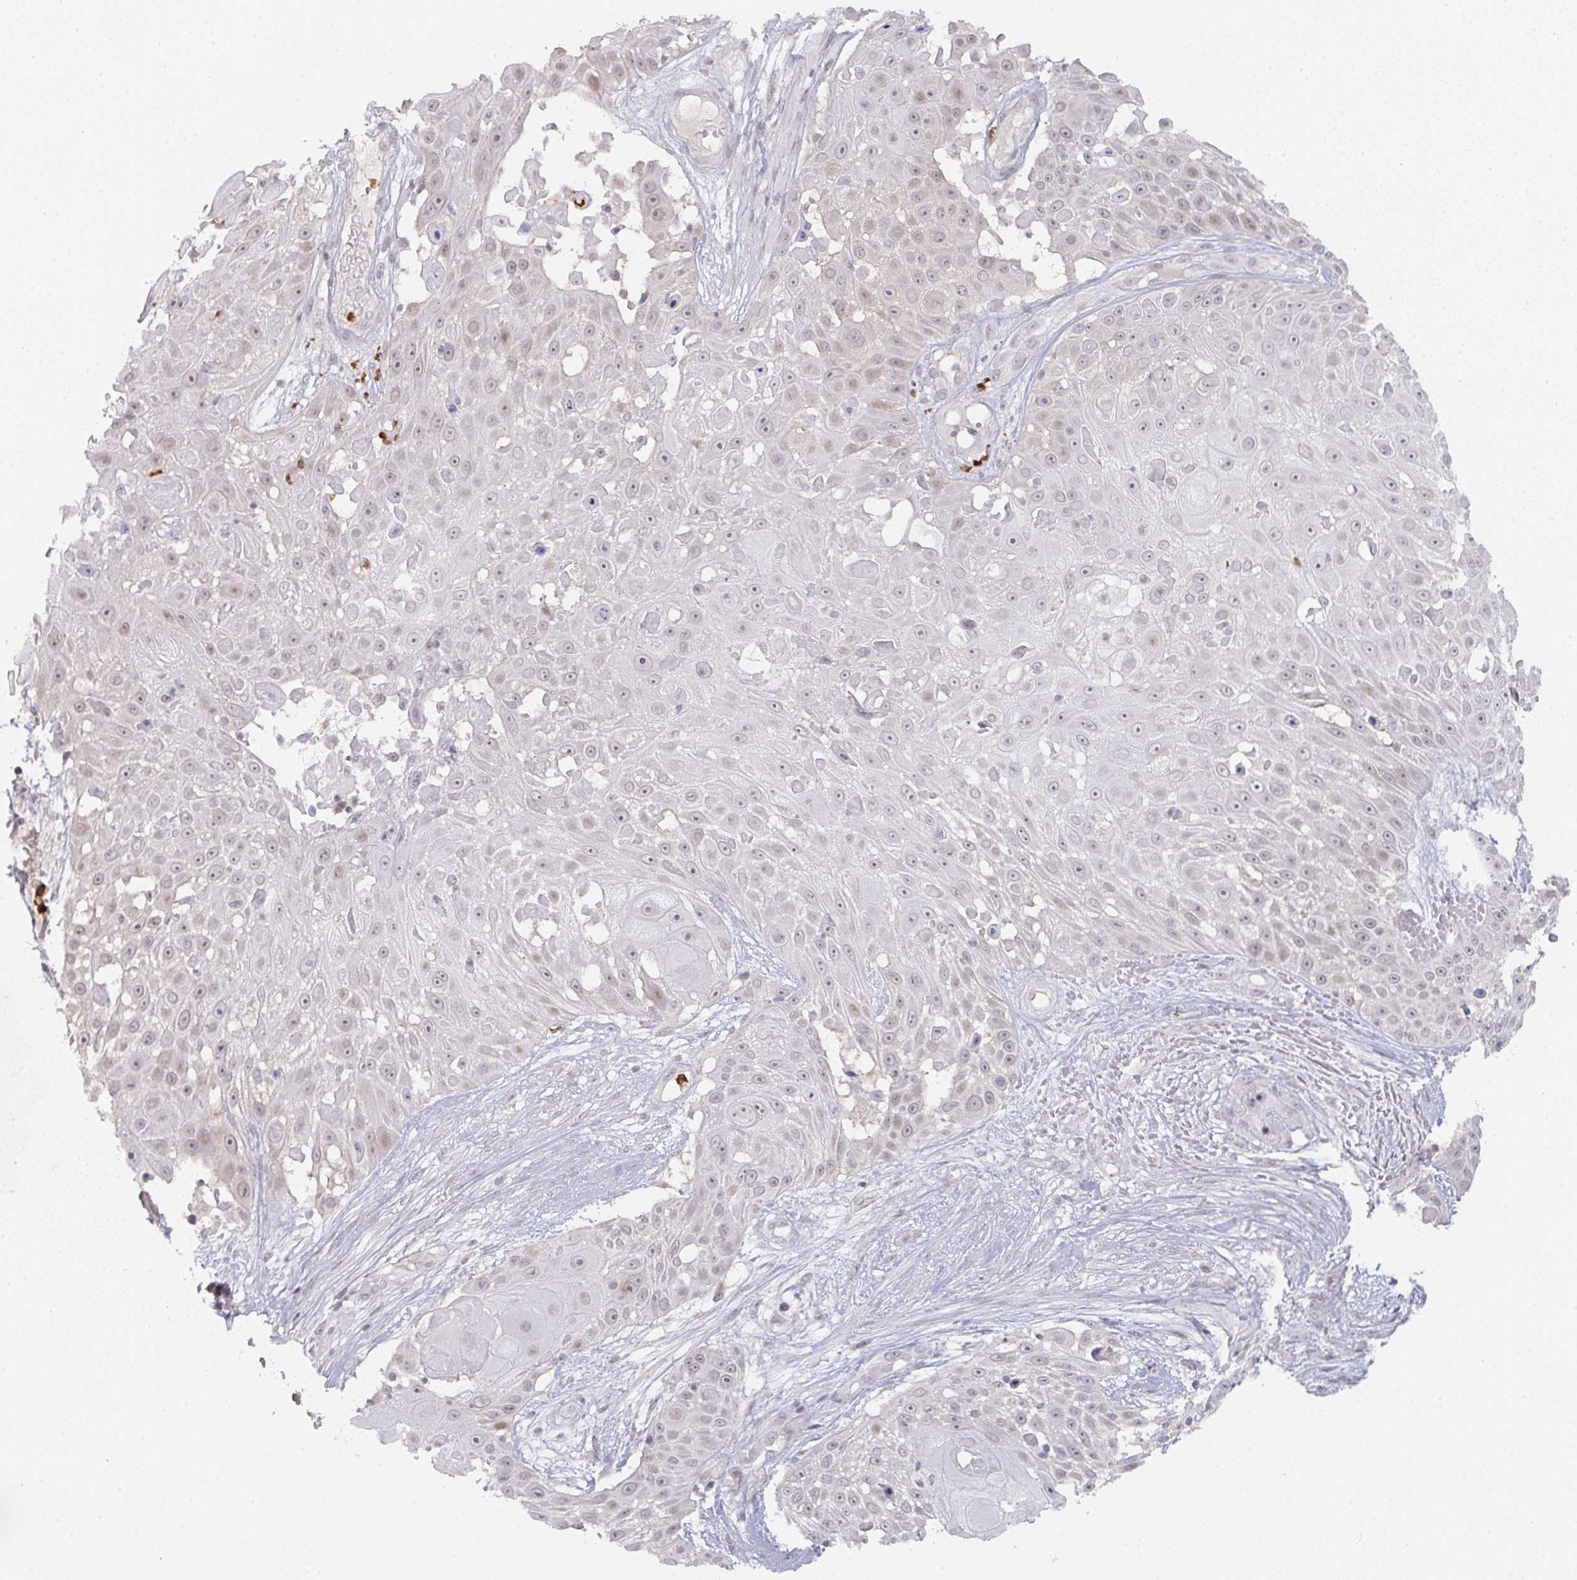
{"staining": {"intensity": "weak", "quantity": "<25%", "location": "nuclear"}, "tissue": "skin cancer", "cell_type": "Tumor cells", "image_type": "cancer", "snomed": [{"axis": "morphology", "description": "Squamous cell carcinoma, NOS"}, {"axis": "topography", "description": "Skin"}], "caption": "Tumor cells are negative for brown protein staining in skin cancer.", "gene": "LIN54", "patient": {"sex": "female", "age": 86}}